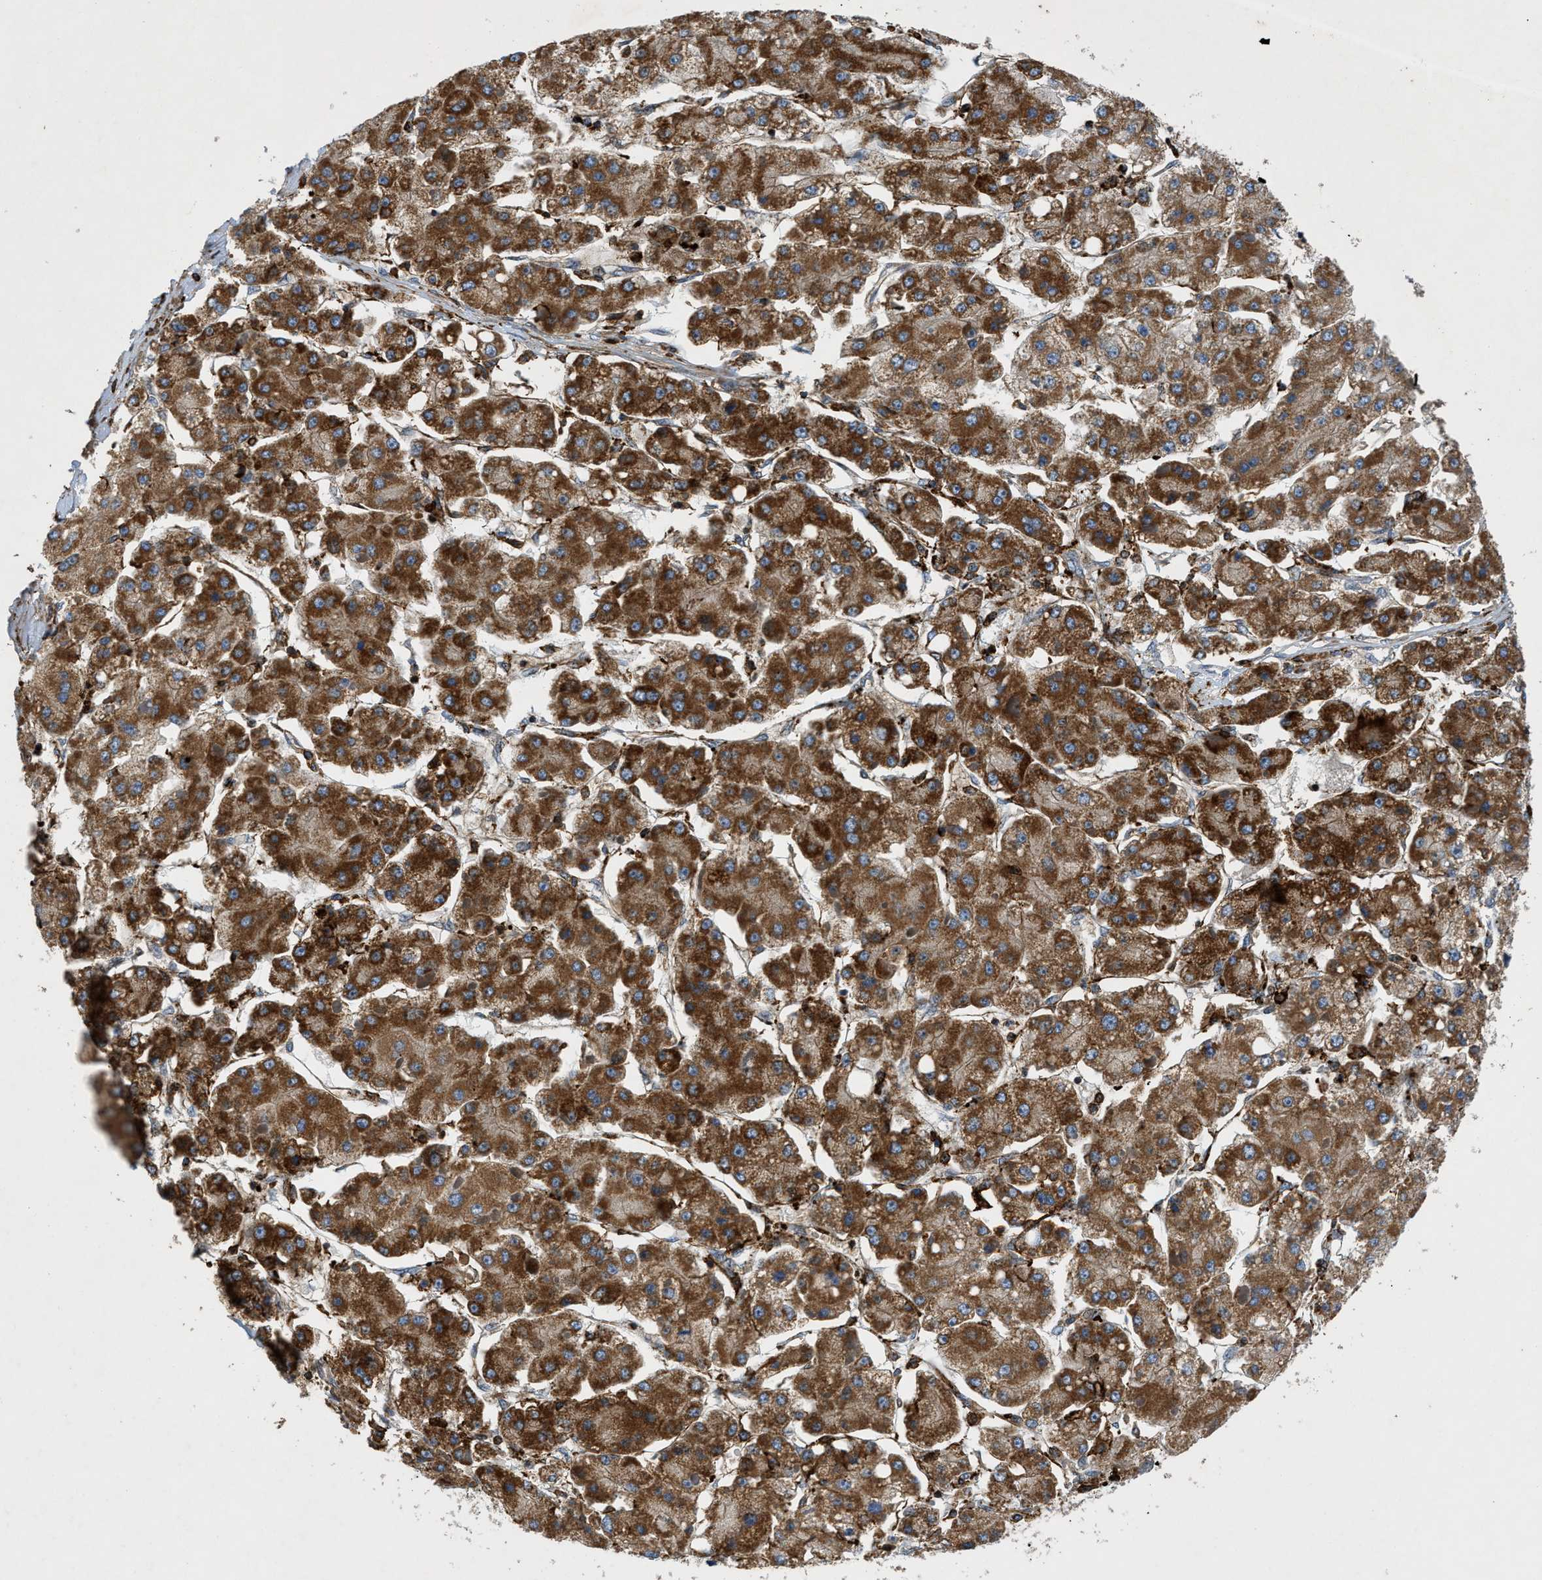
{"staining": {"intensity": "strong", "quantity": ">75%", "location": "cytoplasmic/membranous"}, "tissue": "liver cancer", "cell_type": "Tumor cells", "image_type": "cancer", "snomed": [{"axis": "morphology", "description": "Carcinoma, Hepatocellular, NOS"}, {"axis": "topography", "description": "Liver"}], "caption": "The histopathology image demonstrates staining of liver cancer, revealing strong cytoplasmic/membranous protein expression (brown color) within tumor cells.", "gene": "DHODH", "patient": {"sex": "female", "age": 73}}